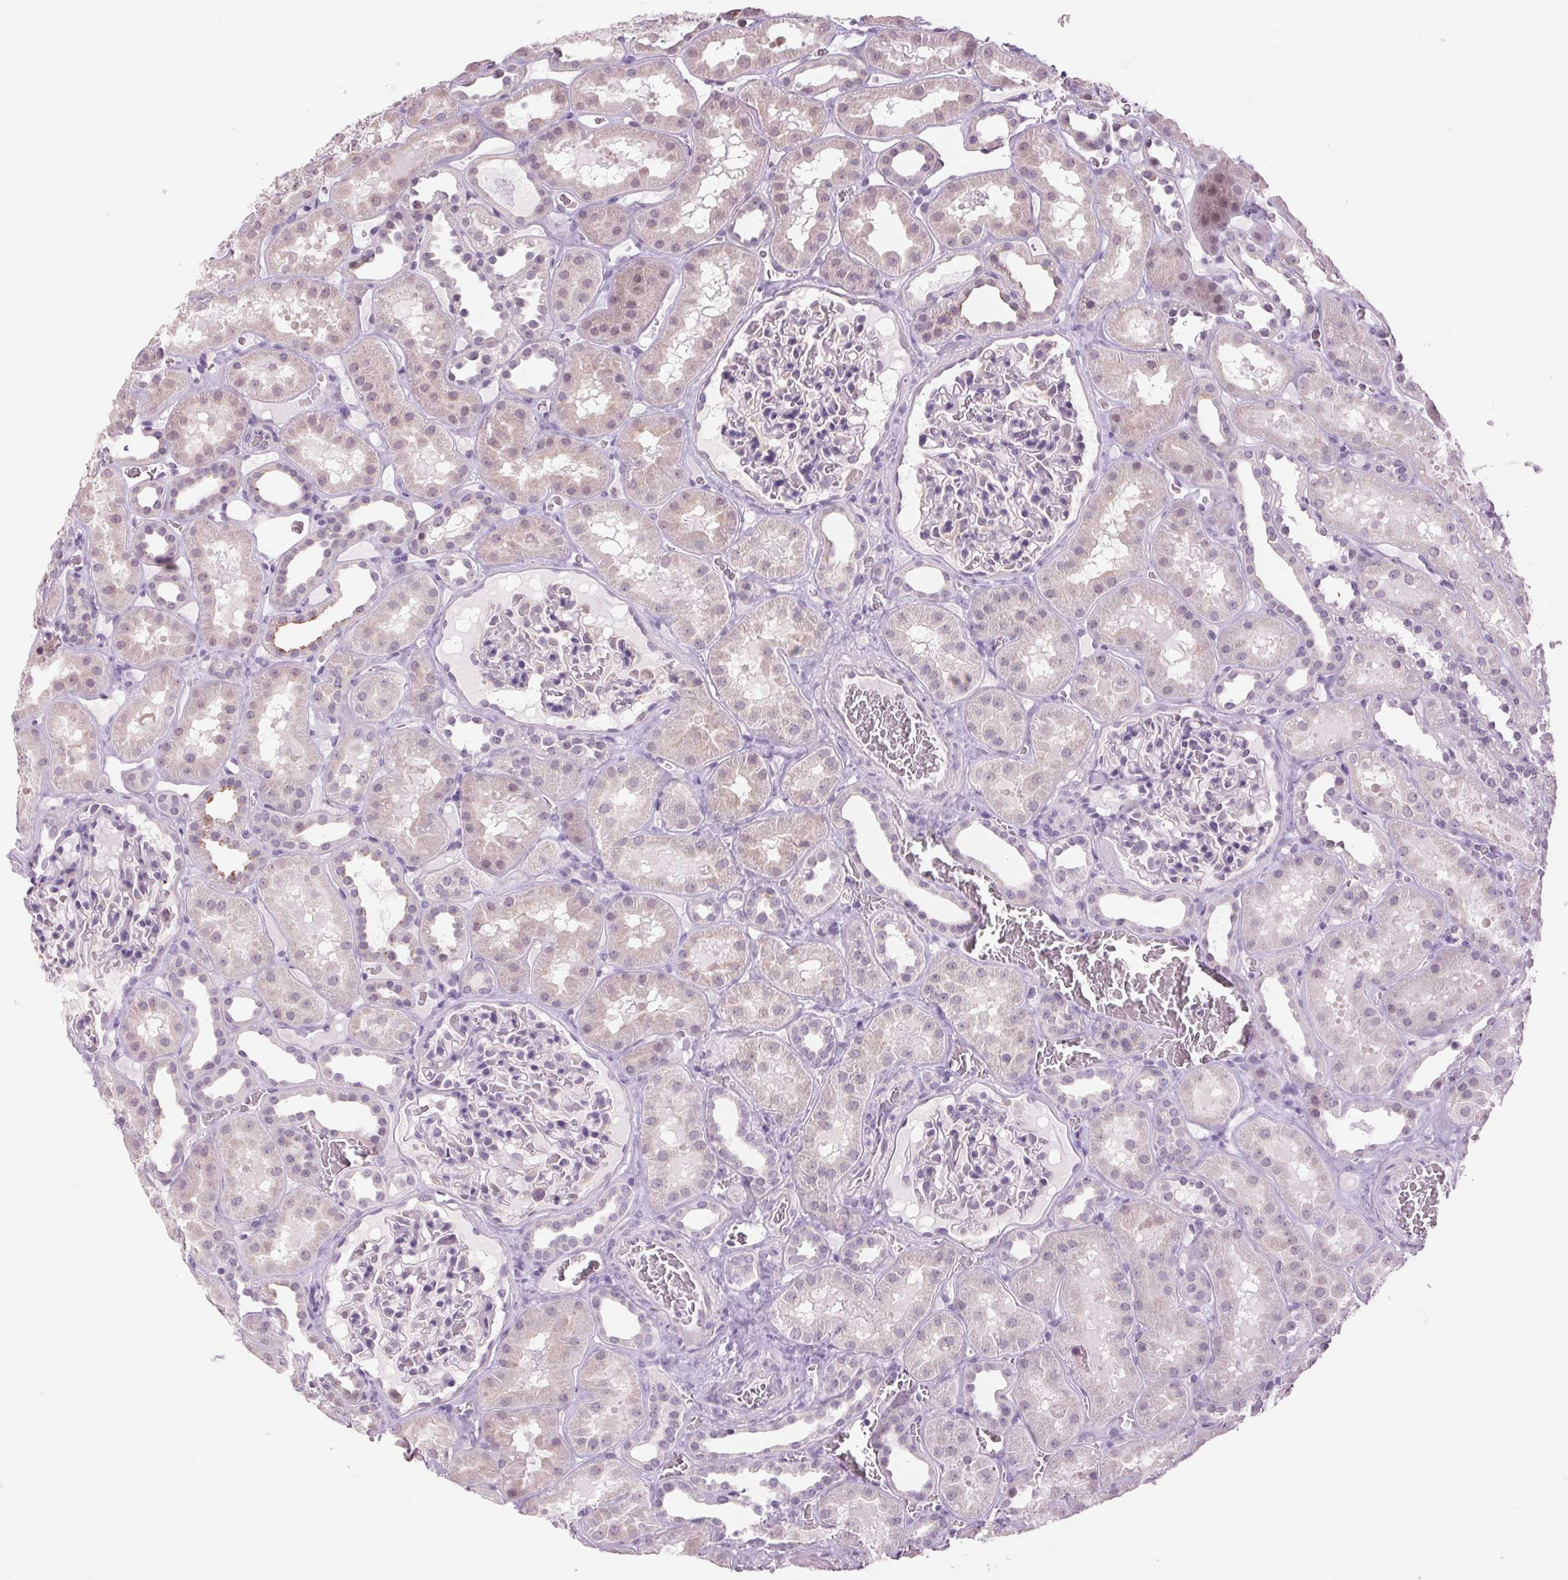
{"staining": {"intensity": "negative", "quantity": "none", "location": "none"}, "tissue": "kidney", "cell_type": "Cells in glomeruli", "image_type": "normal", "snomed": [{"axis": "morphology", "description": "Normal tissue, NOS"}, {"axis": "topography", "description": "Kidney"}], "caption": "A high-resolution histopathology image shows immunohistochemistry (IHC) staining of benign kidney, which demonstrates no significant staining in cells in glomeruli. Brightfield microscopy of IHC stained with DAB (3,3'-diaminobenzidine) (brown) and hematoxylin (blue), captured at high magnification.", "gene": "MPO", "patient": {"sex": "female", "age": 41}}